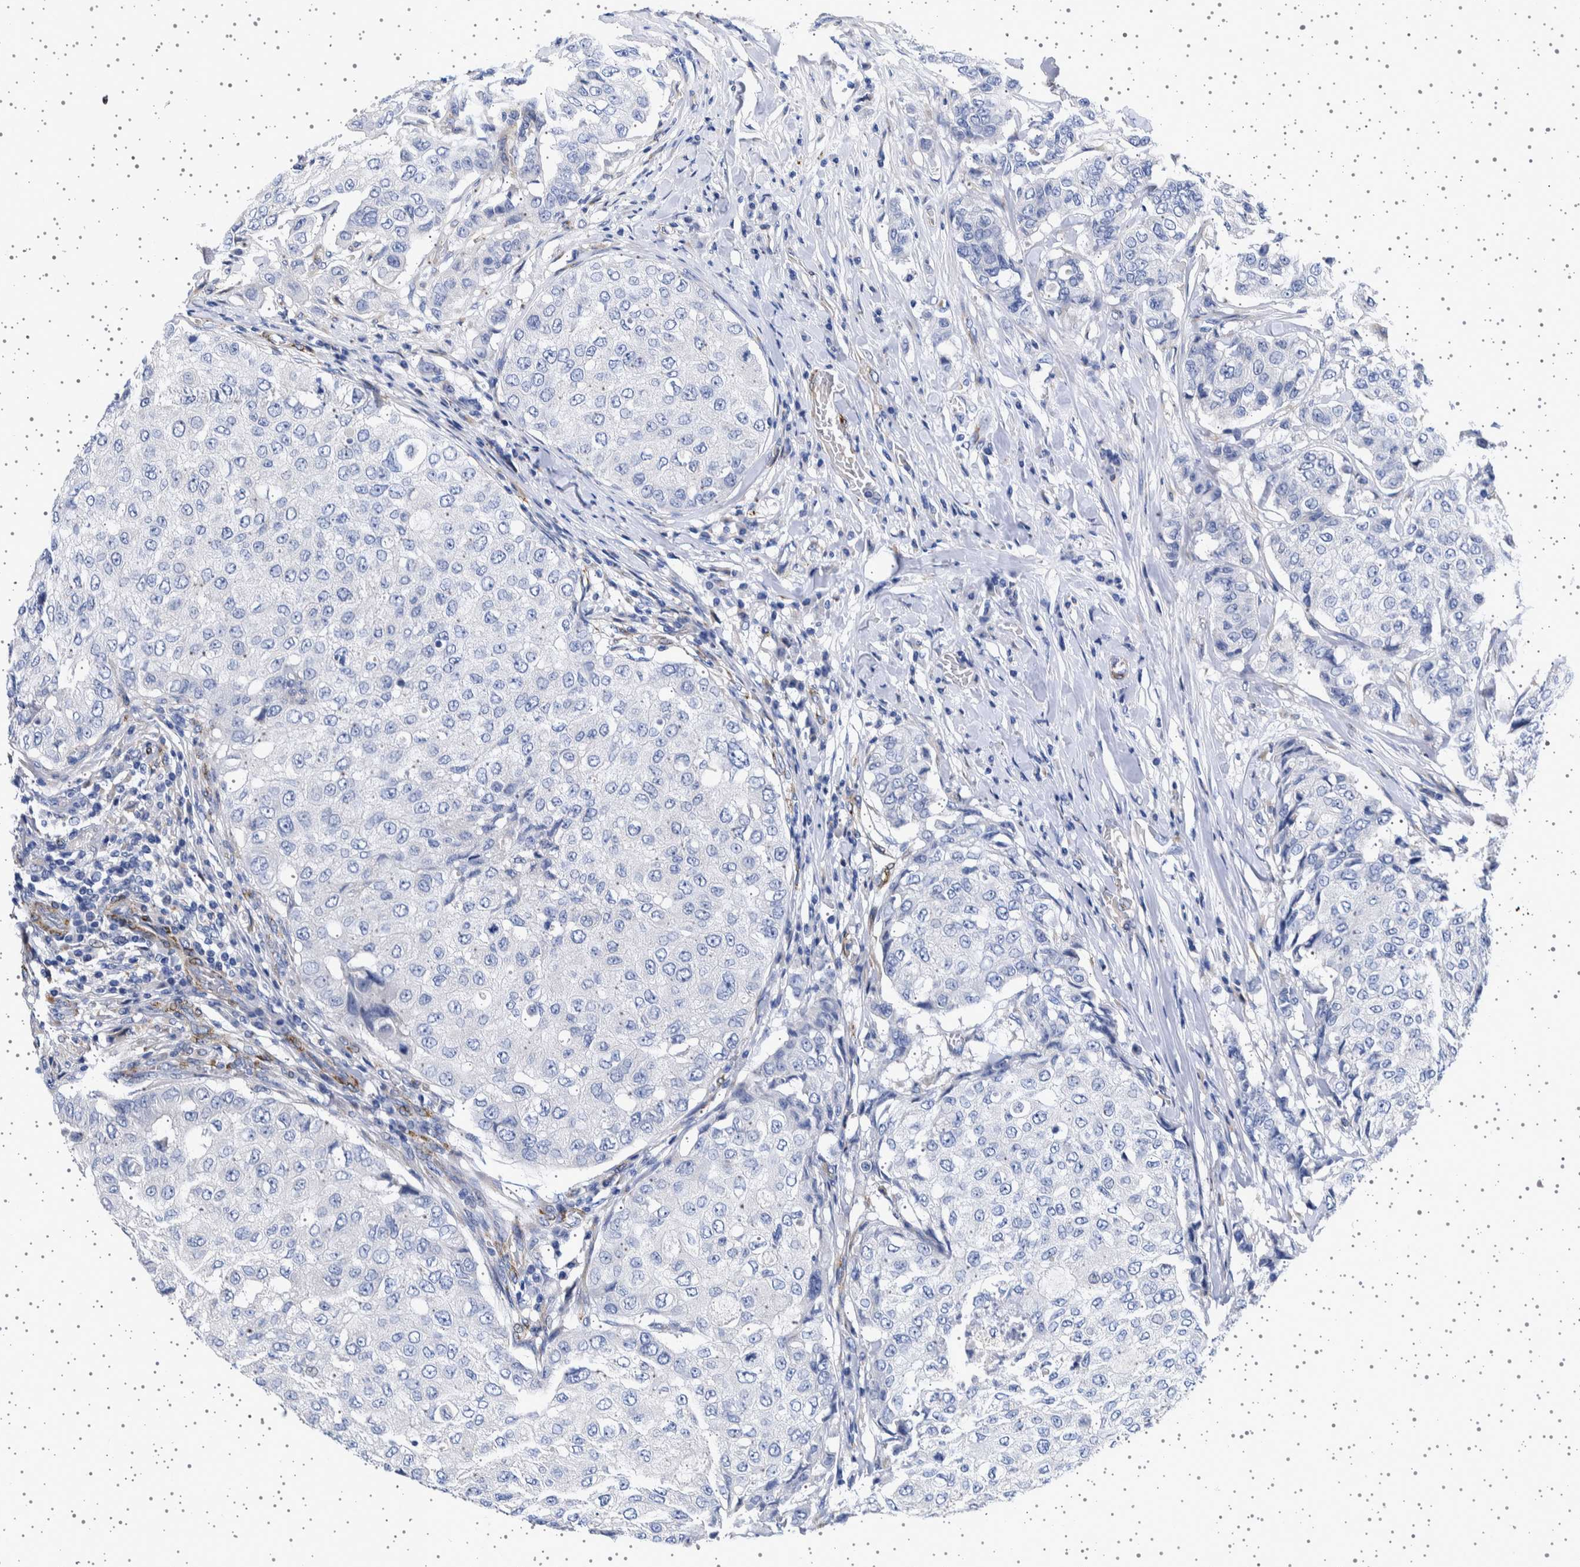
{"staining": {"intensity": "negative", "quantity": "none", "location": "none"}, "tissue": "breast cancer", "cell_type": "Tumor cells", "image_type": "cancer", "snomed": [{"axis": "morphology", "description": "Duct carcinoma"}, {"axis": "topography", "description": "Breast"}], "caption": "DAB (3,3'-diaminobenzidine) immunohistochemical staining of human invasive ductal carcinoma (breast) reveals no significant staining in tumor cells.", "gene": "SEPTIN4", "patient": {"sex": "female", "age": 27}}